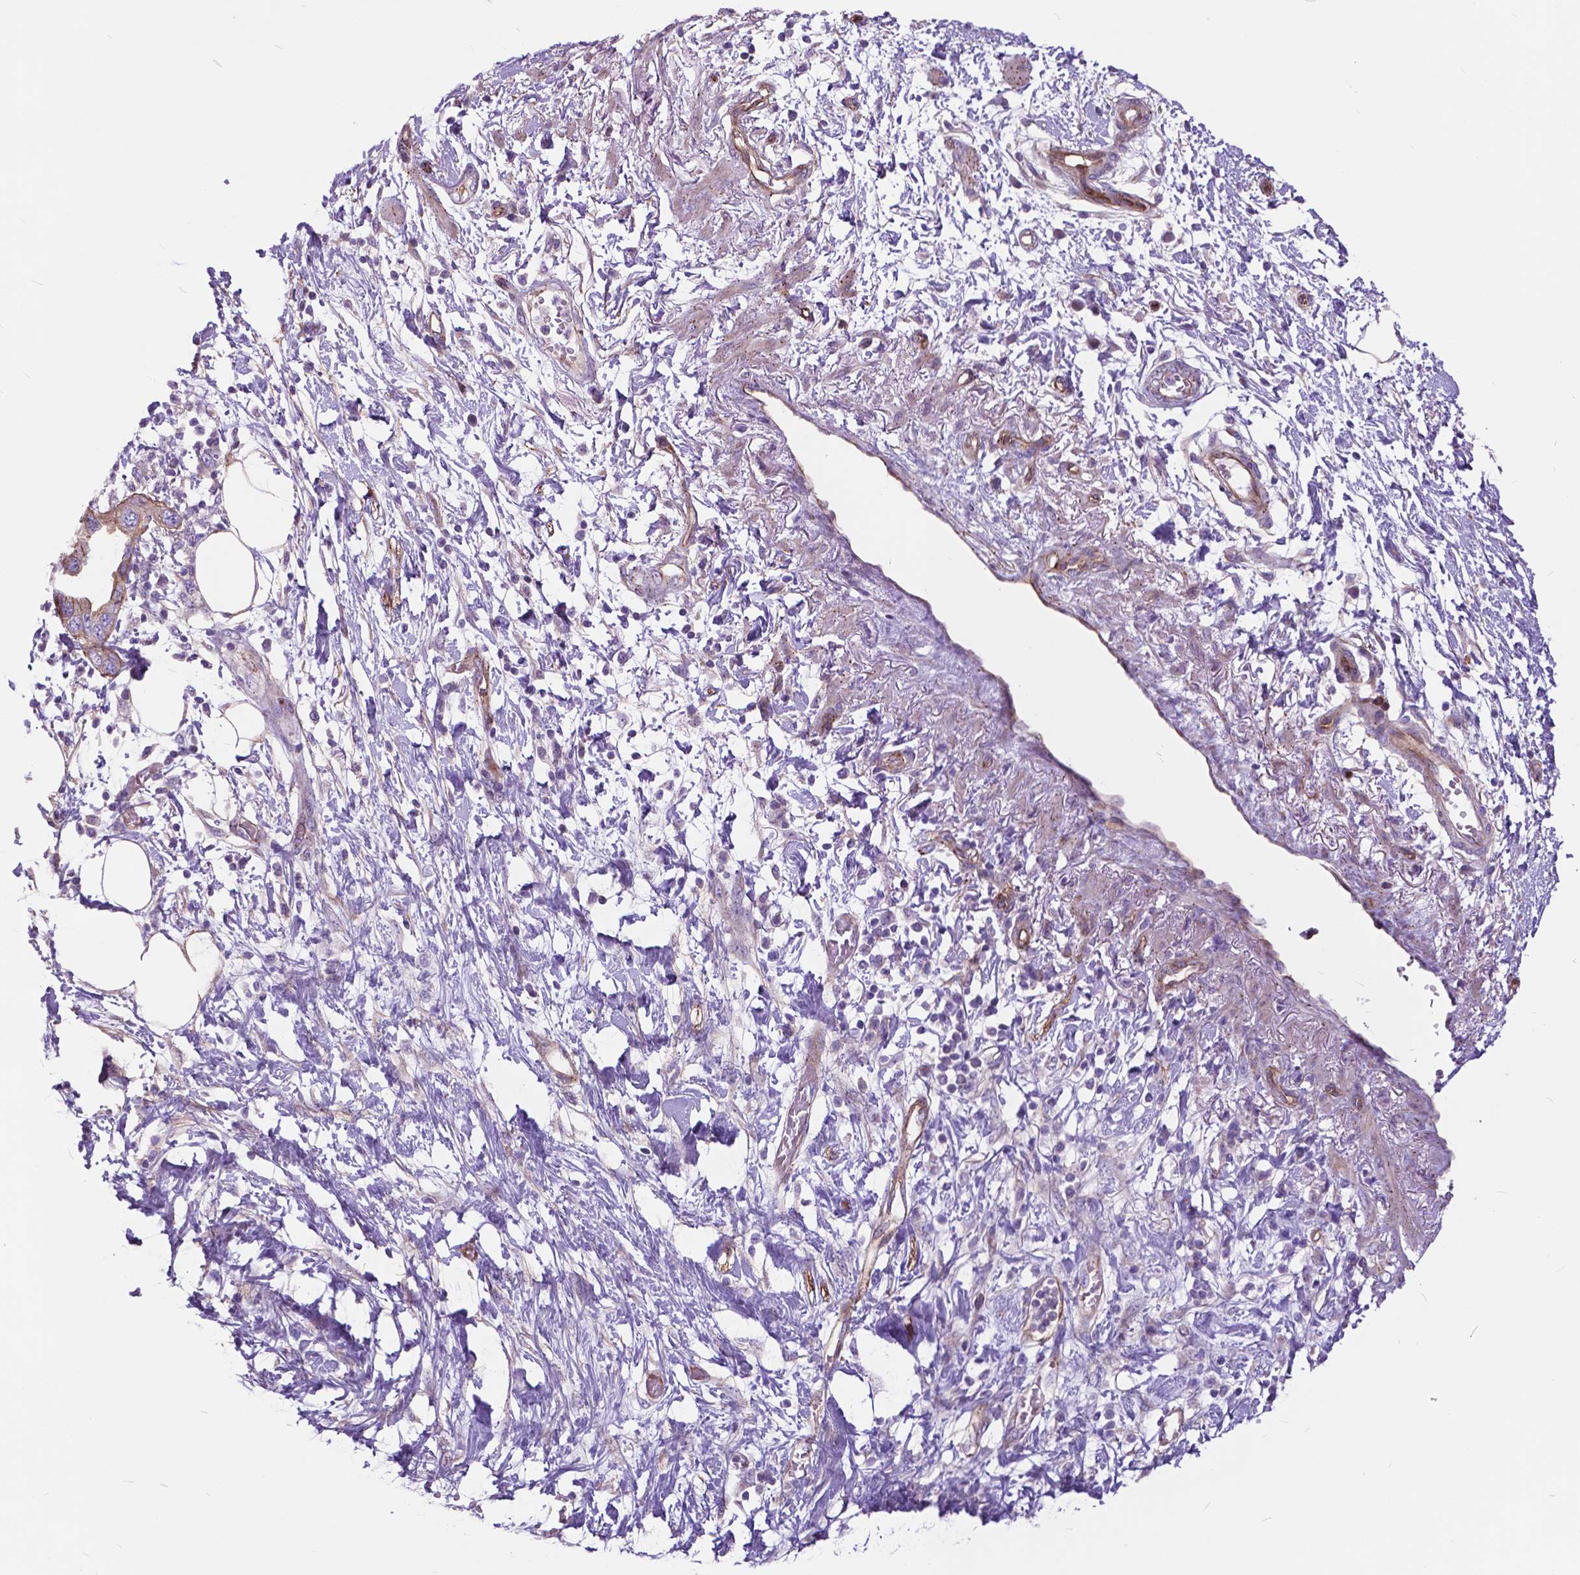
{"staining": {"intensity": "moderate", "quantity": "25%-75%", "location": "cytoplasmic/membranous"}, "tissue": "pancreatic cancer", "cell_type": "Tumor cells", "image_type": "cancer", "snomed": [{"axis": "morphology", "description": "Adenocarcinoma, NOS"}, {"axis": "topography", "description": "Pancreas"}], "caption": "Immunohistochemistry (DAB) staining of adenocarcinoma (pancreatic) displays moderate cytoplasmic/membranous protein positivity in about 25%-75% of tumor cells.", "gene": "FLT4", "patient": {"sex": "female", "age": 72}}